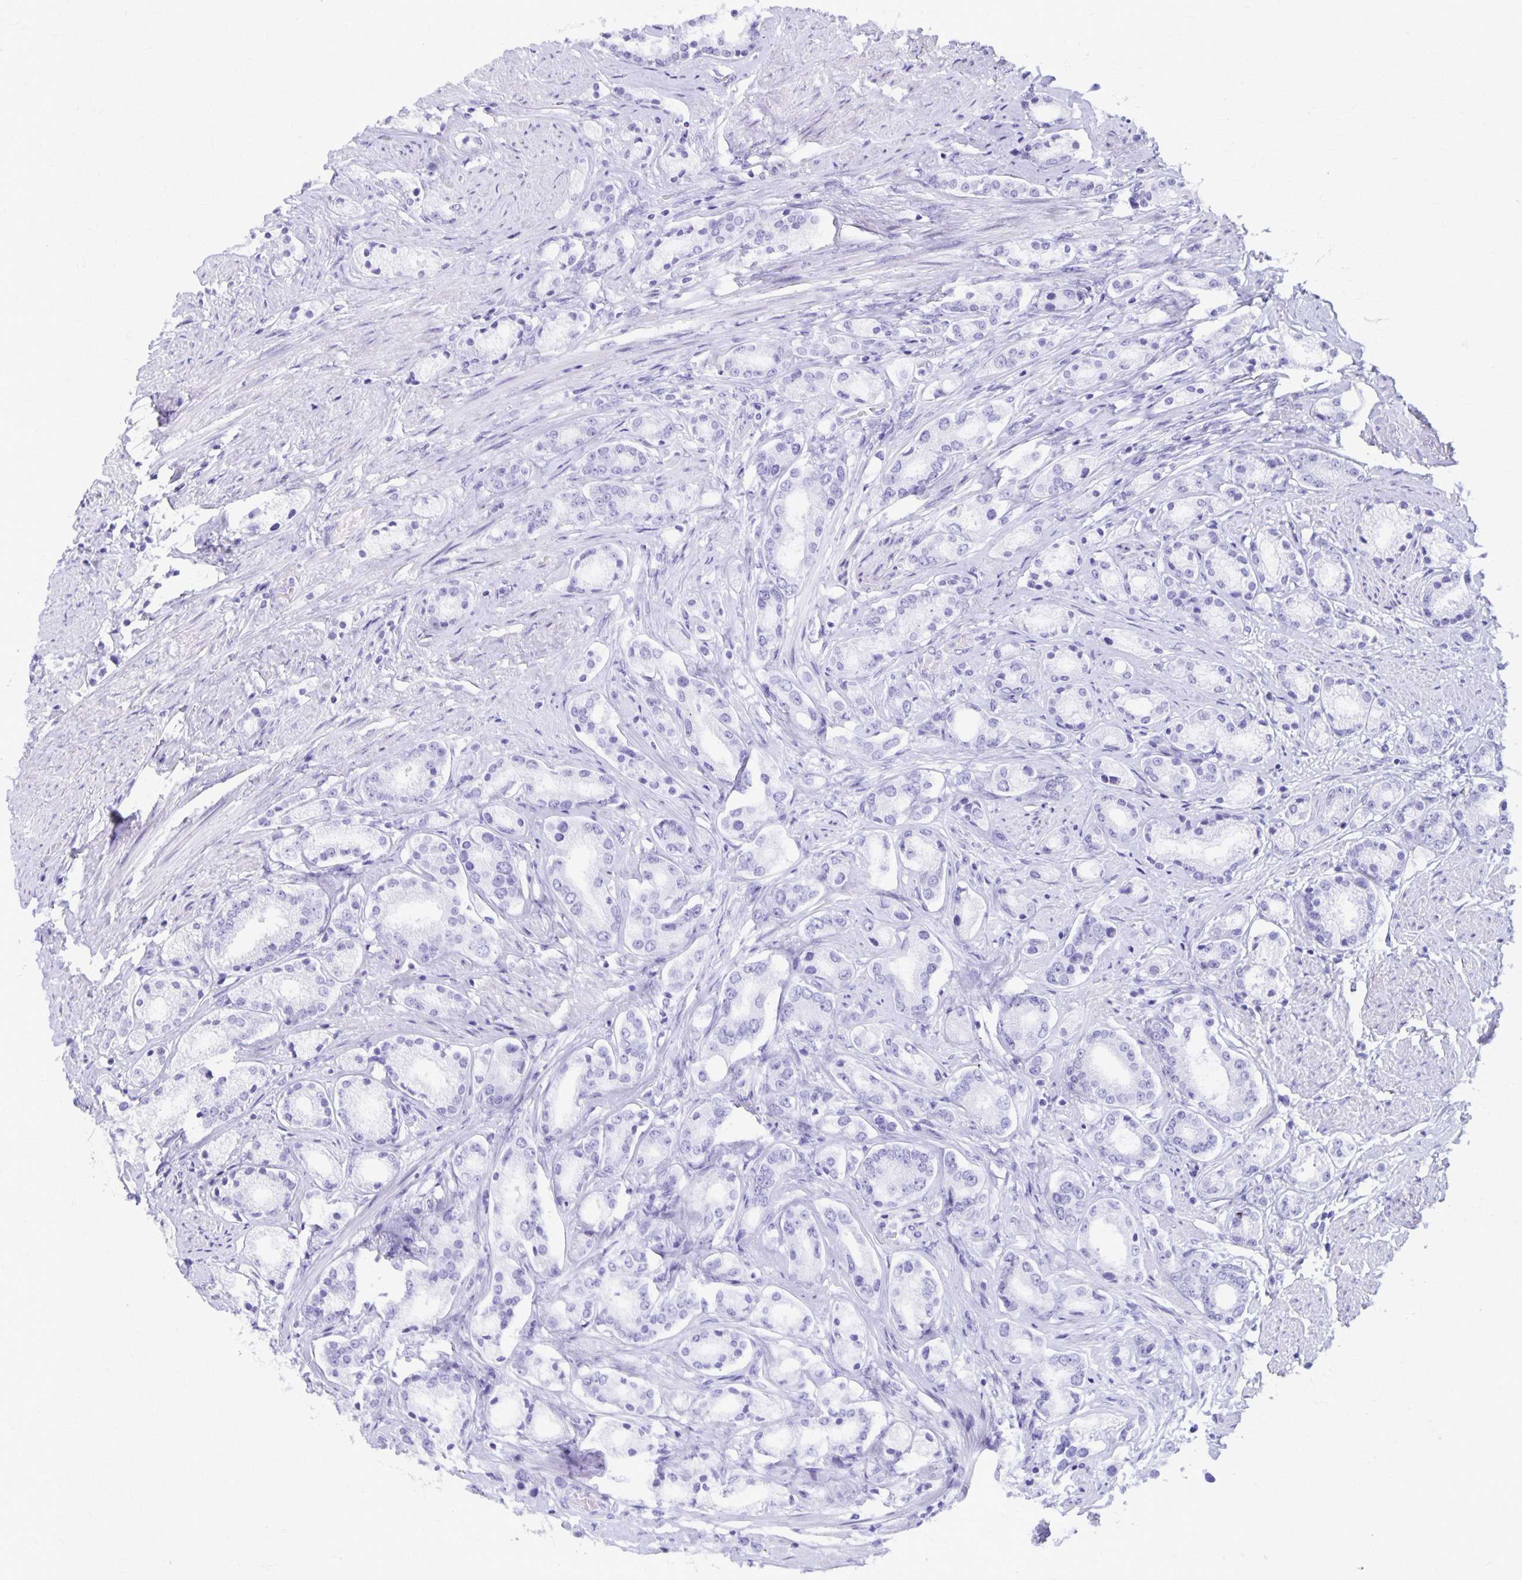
{"staining": {"intensity": "negative", "quantity": "none", "location": "none"}, "tissue": "prostate cancer", "cell_type": "Tumor cells", "image_type": "cancer", "snomed": [{"axis": "morphology", "description": "Adenocarcinoma, High grade"}, {"axis": "topography", "description": "Prostate"}], "caption": "This is an immunohistochemistry (IHC) micrograph of adenocarcinoma (high-grade) (prostate). There is no expression in tumor cells.", "gene": "DEFA5", "patient": {"sex": "male", "age": 63}}